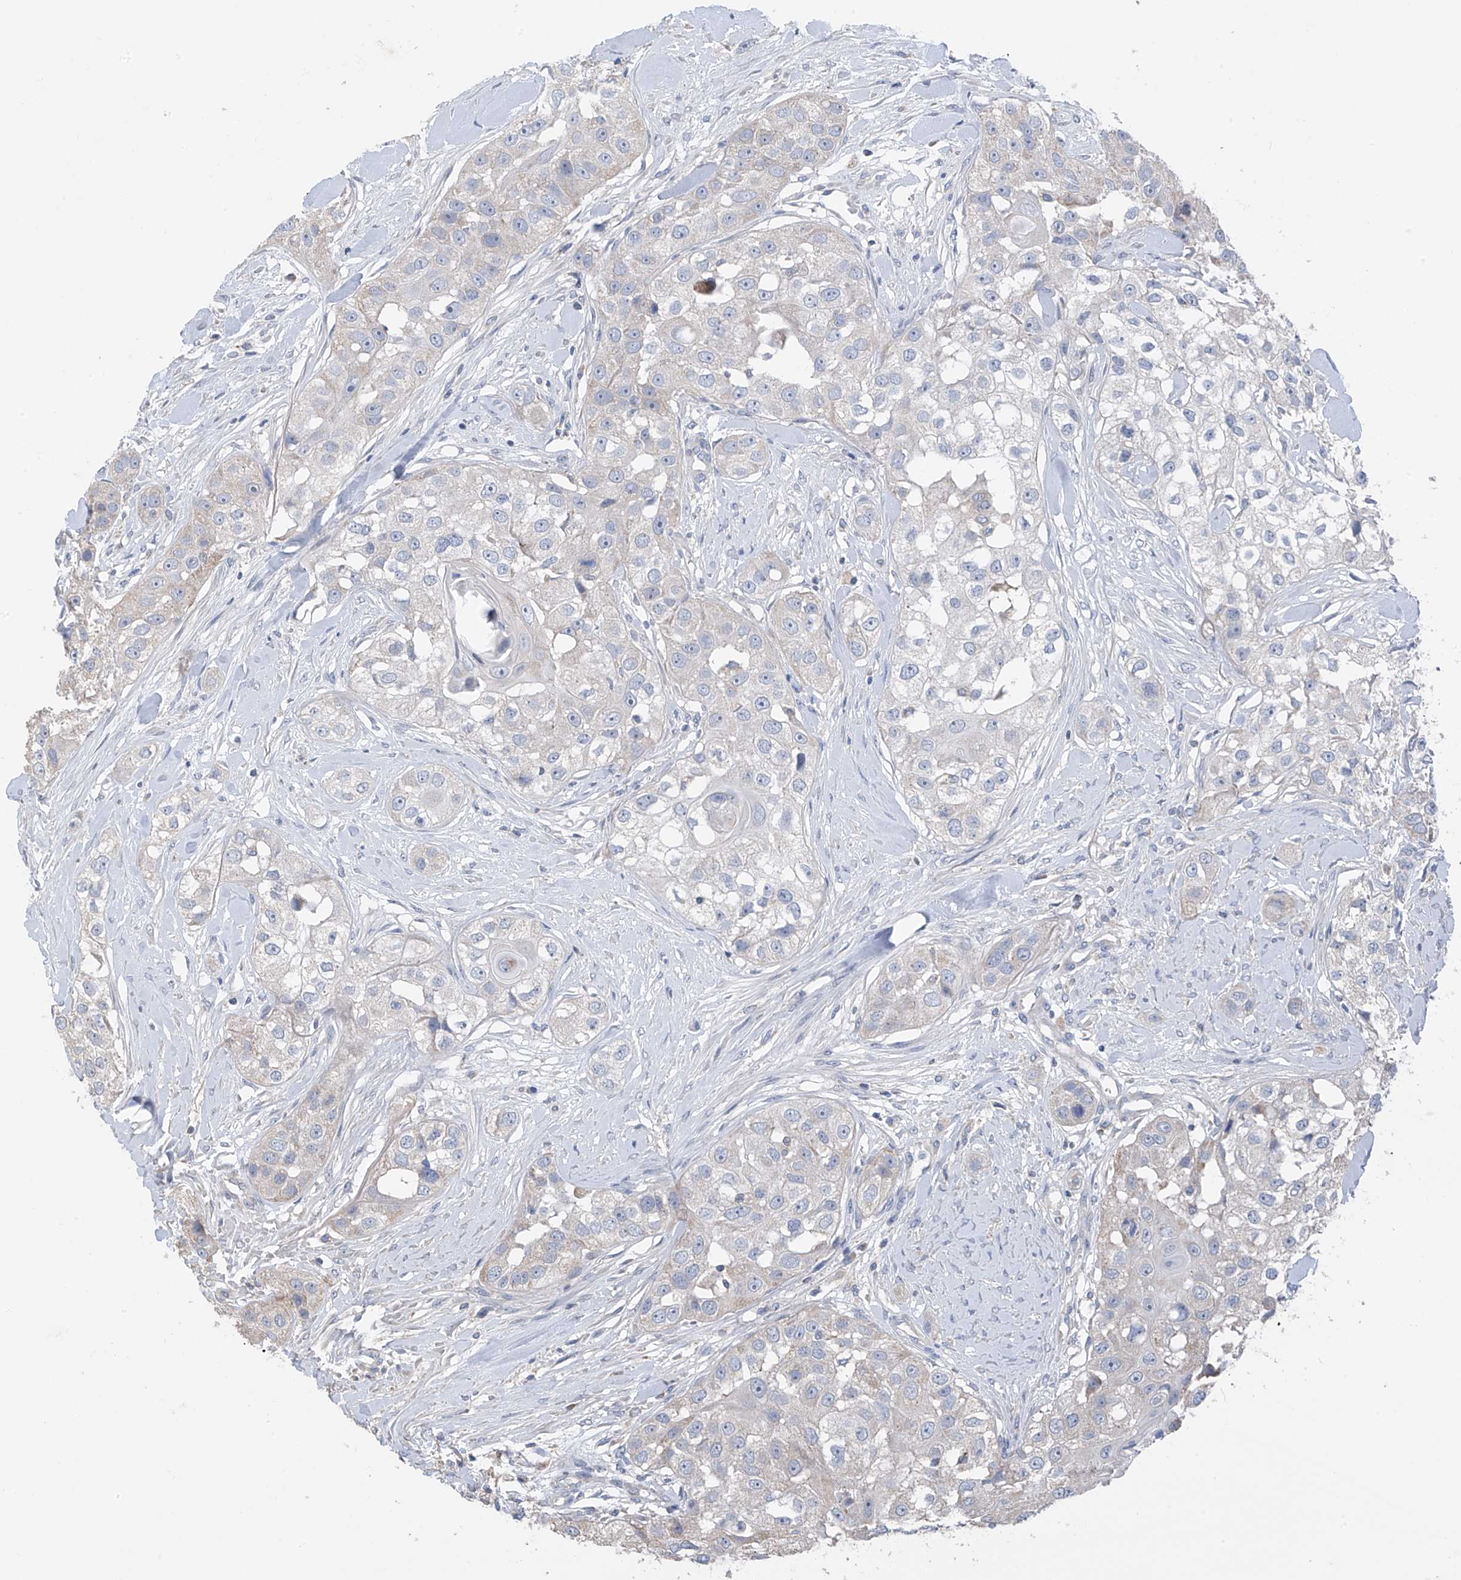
{"staining": {"intensity": "negative", "quantity": "none", "location": "none"}, "tissue": "head and neck cancer", "cell_type": "Tumor cells", "image_type": "cancer", "snomed": [{"axis": "morphology", "description": "Normal tissue, NOS"}, {"axis": "morphology", "description": "Squamous cell carcinoma, NOS"}, {"axis": "topography", "description": "Skeletal muscle"}, {"axis": "topography", "description": "Head-Neck"}], "caption": "Head and neck cancer (squamous cell carcinoma) stained for a protein using immunohistochemistry reveals no positivity tumor cells.", "gene": "SYN3", "patient": {"sex": "male", "age": 51}}